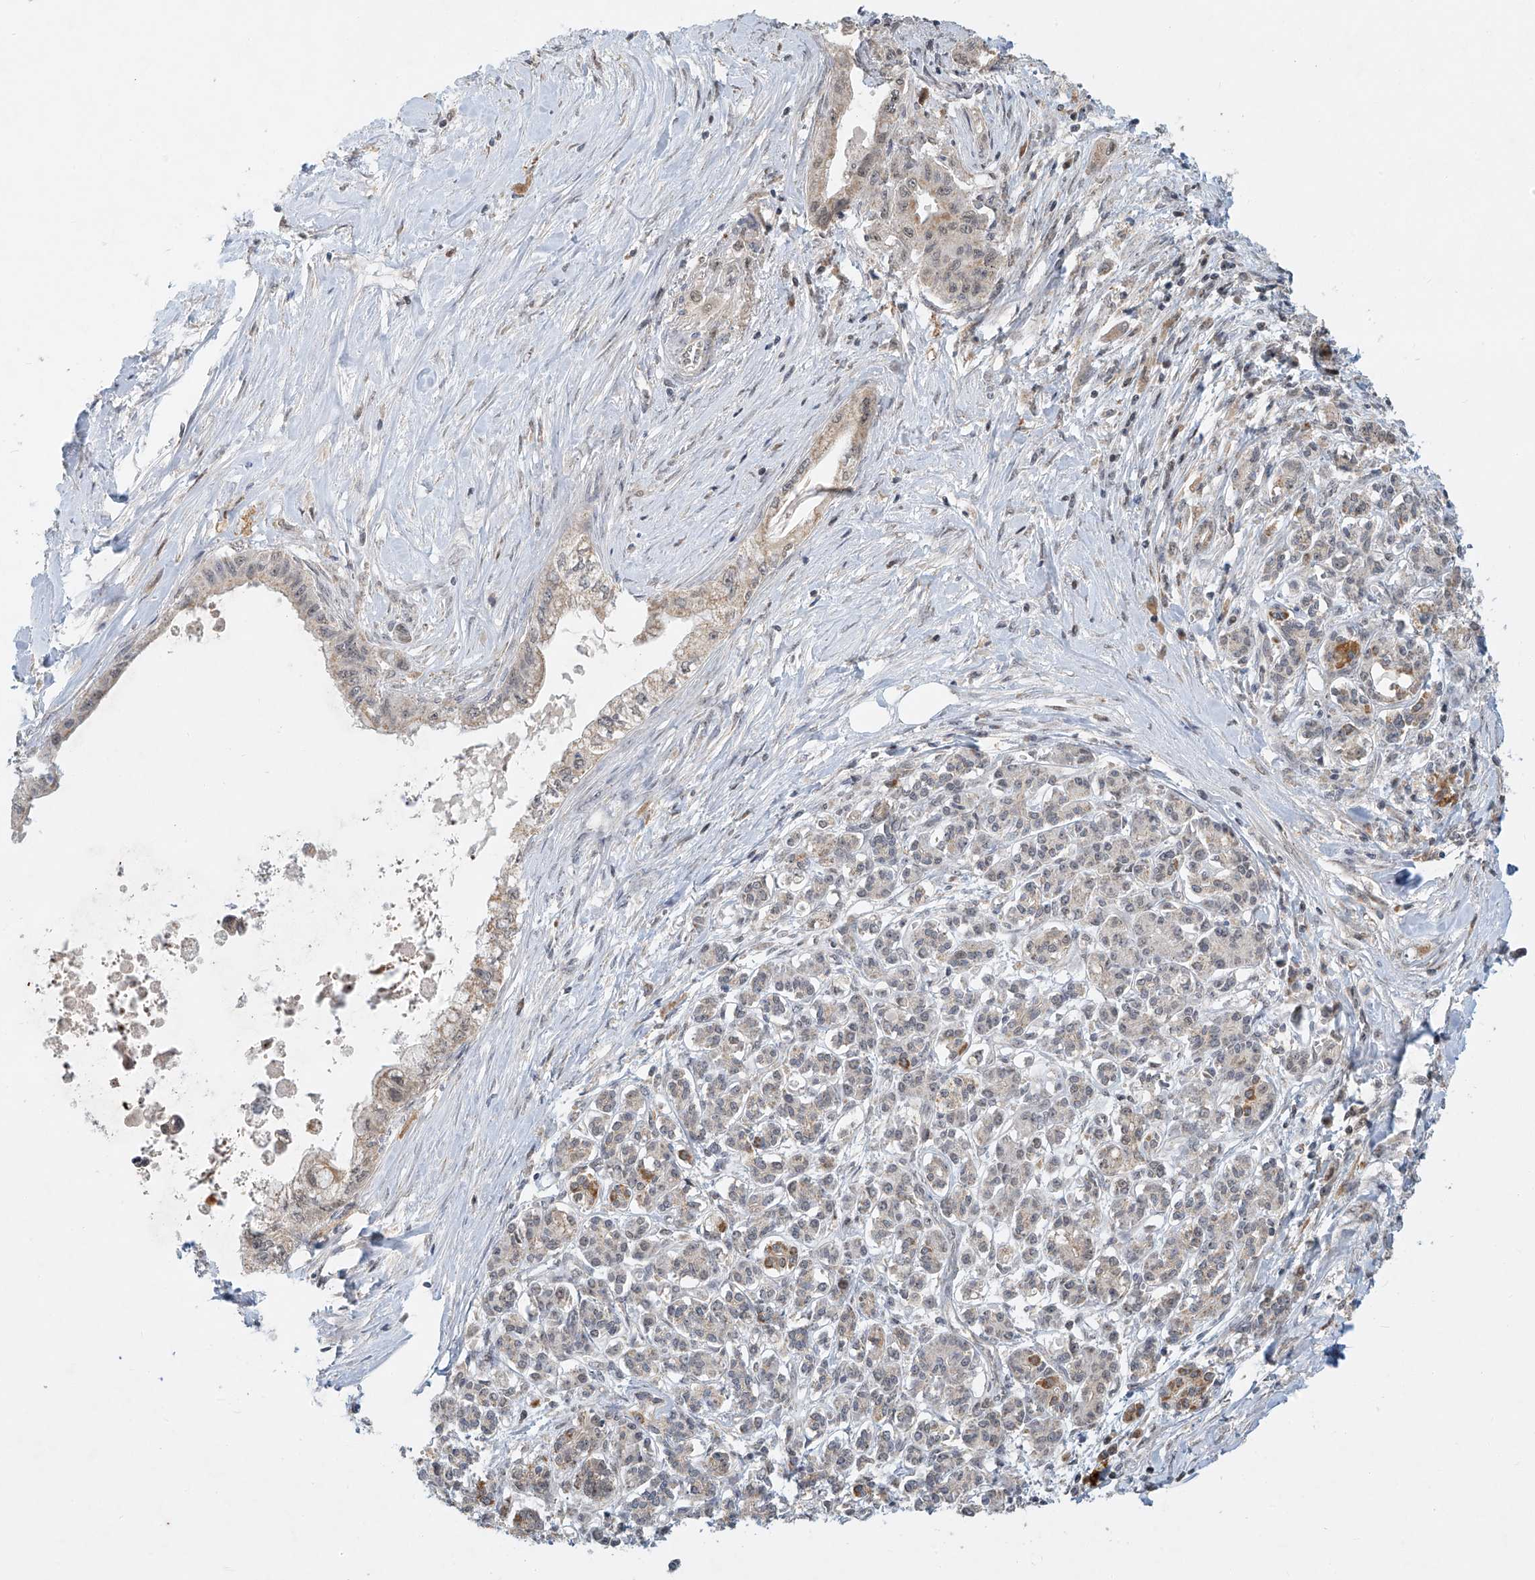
{"staining": {"intensity": "weak", "quantity": "<25%", "location": "cytoplasmic/membranous"}, "tissue": "pancreatic cancer", "cell_type": "Tumor cells", "image_type": "cancer", "snomed": [{"axis": "morphology", "description": "Adenocarcinoma, NOS"}, {"axis": "topography", "description": "Pancreas"}], "caption": "Tumor cells are negative for protein expression in human adenocarcinoma (pancreatic). Nuclei are stained in blue.", "gene": "SYTL3", "patient": {"sex": "female", "age": 73}}